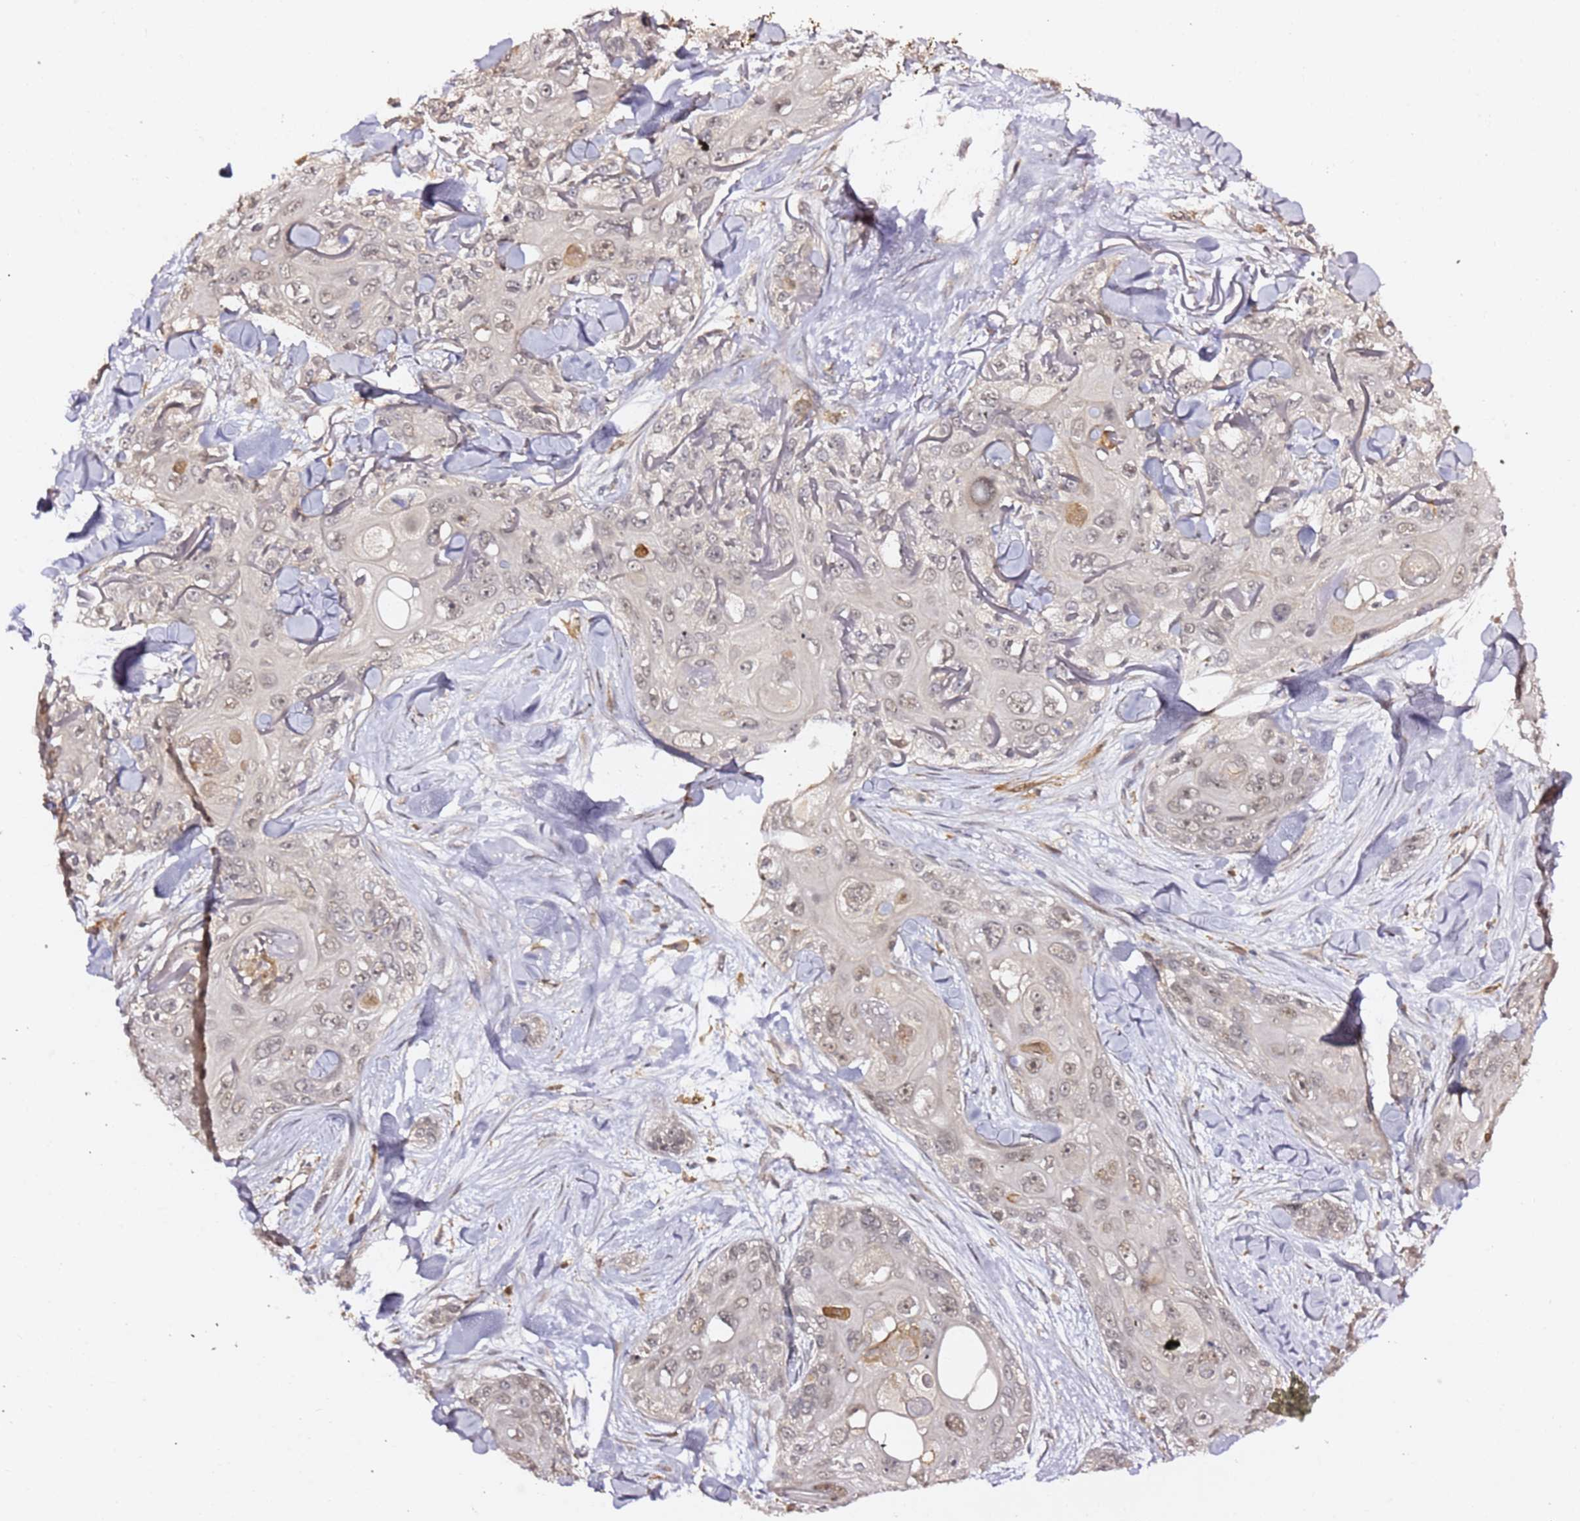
{"staining": {"intensity": "weak", "quantity": "25%-75%", "location": "nuclear"}, "tissue": "skin cancer", "cell_type": "Tumor cells", "image_type": "cancer", "snomed": [{"axis": "morphology", "description": "Normal tissue, NOS"}, {"axis": "morphology", "description": "Squamous cell carcinoma, NOS"}, {"axis": "topography", "description": "Skin"}], "caption": "Protein analysis of squamous cell carcinoma (skin) tissue reveals weak nuclear positivity in about 25%-75% of tumor cells.", "gene": "OR5V1", "patient": {"sex": "male", "age": 72}}